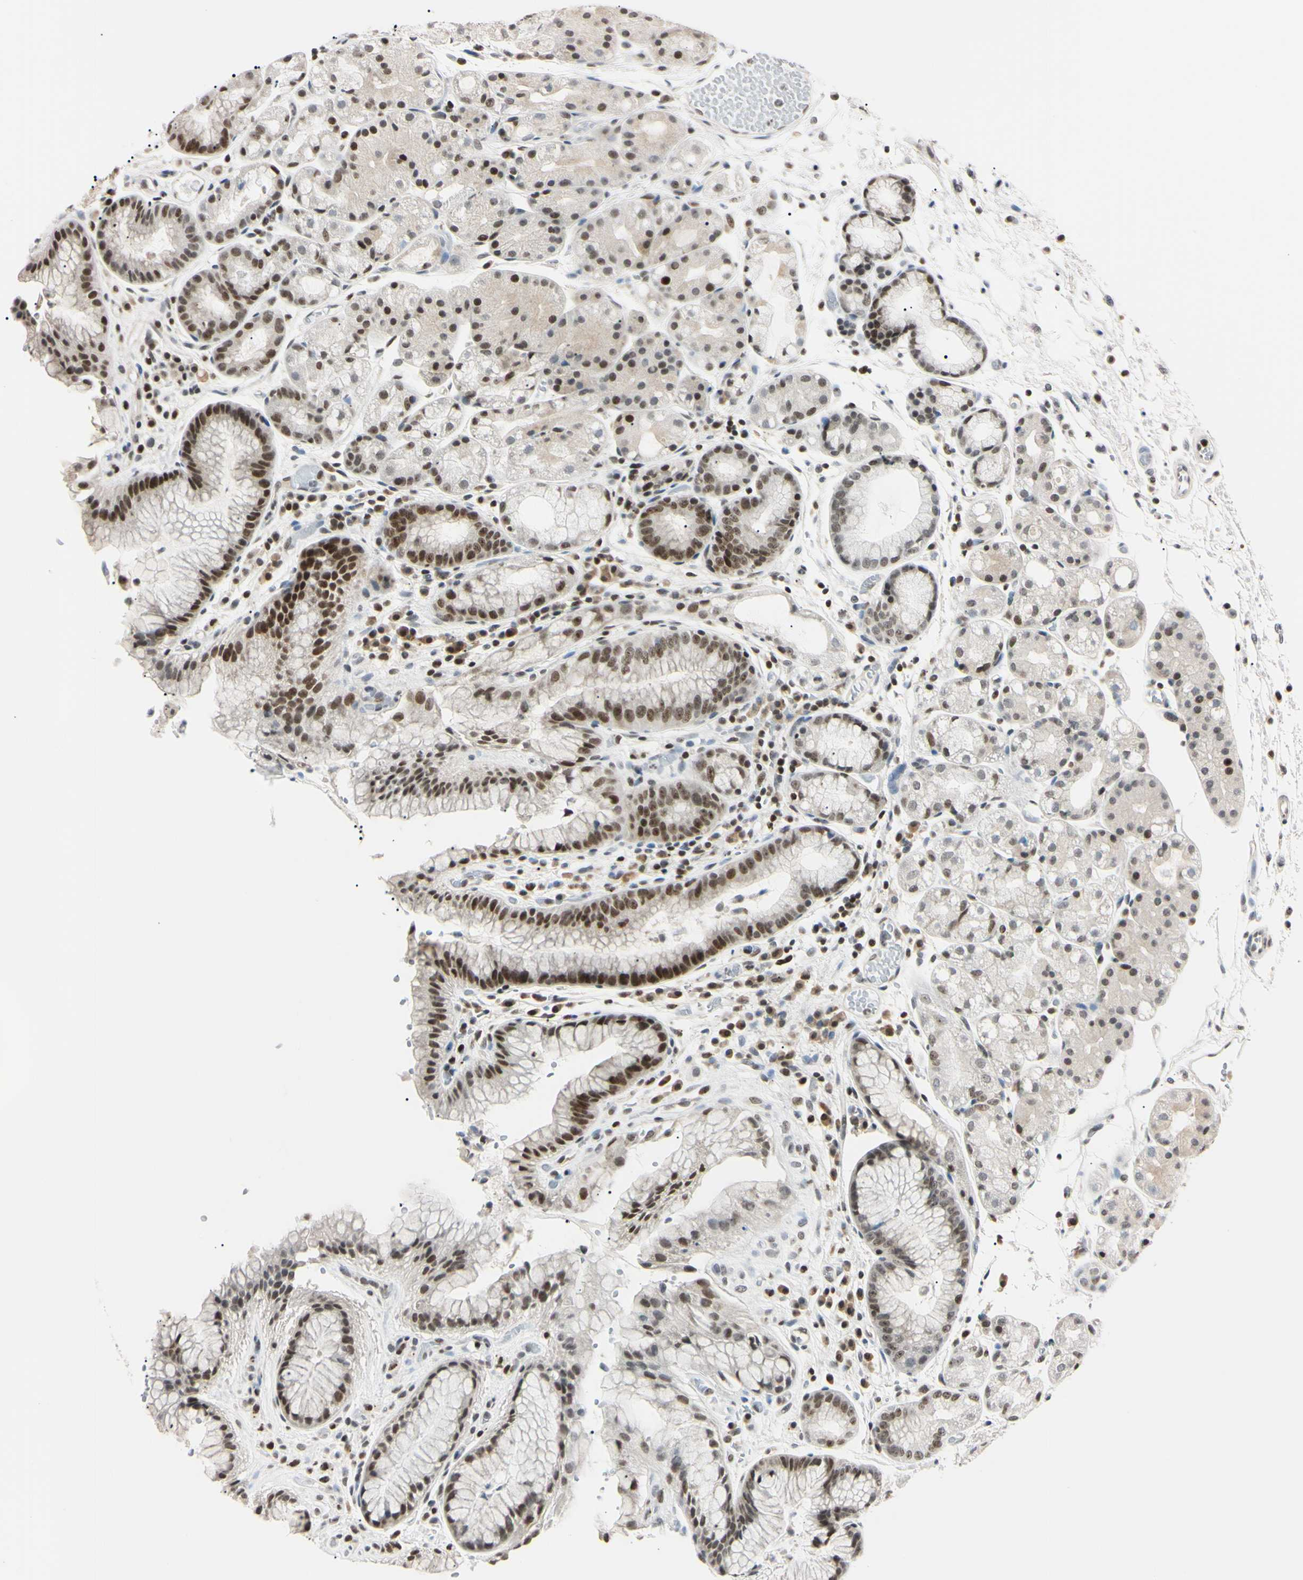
{"staining": {"intensity": "strong", "quantity": "<25%", "location": "cytoplasmic/membranous,nuclear"}, "tissue": "stomach", "cell_type": "Glandular cells", "image_type": "normal", "snomed": [{"axis": "morphology", "description": "Normal tissue, NOS"}, {"axis": "topography", "description": "Stomach, upper"}], "caption": "The image demonstrates immunohistochemical staining of unremarkable stomach. There is strong cytoplasmic/membranous,nuclear positivity is identified in approximately <25% of glandular cells.", "gene": "C1orf174", "patient": {"sex": "male", "age": 72}}